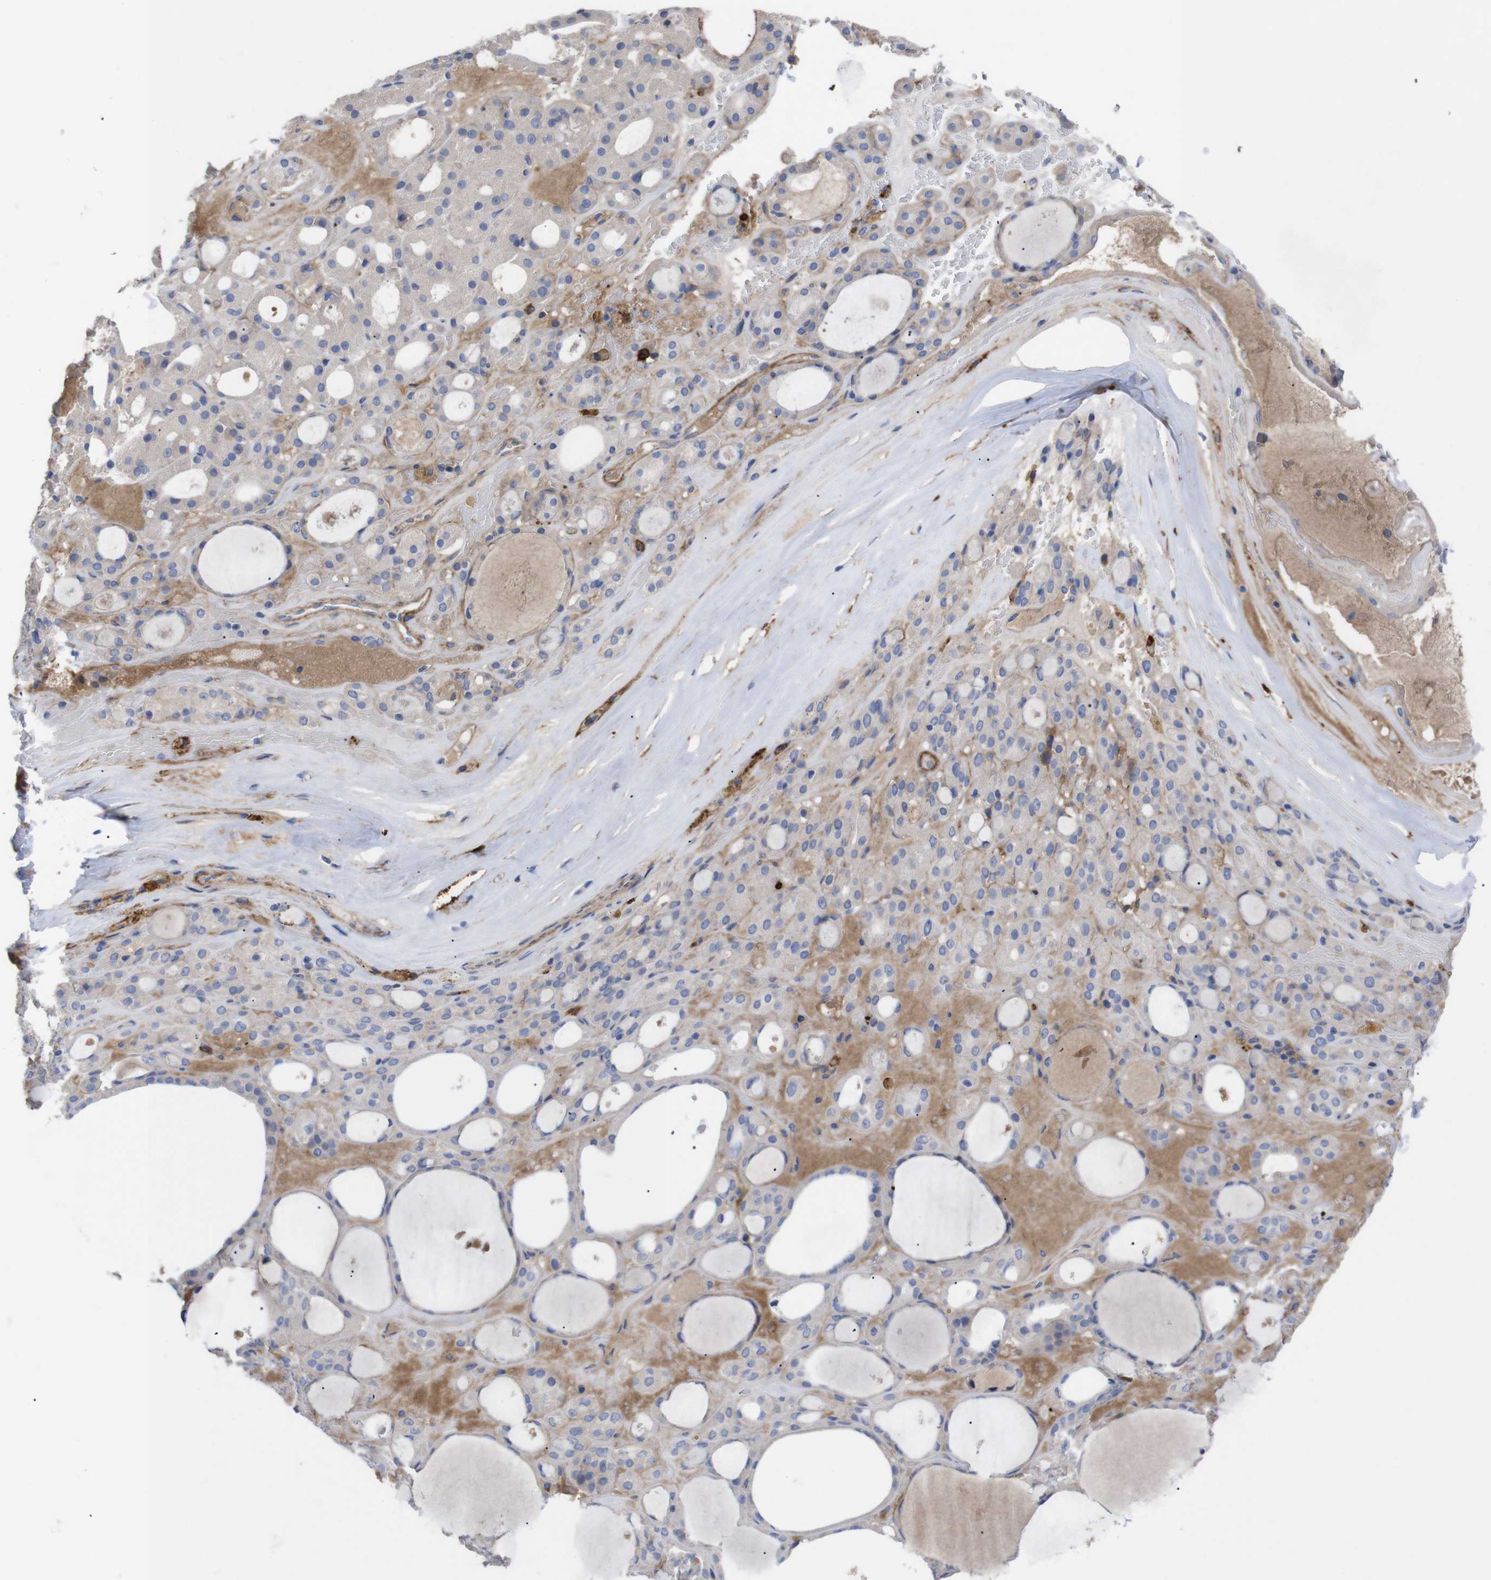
{"staining": {"intensity": "weak", "quantity": "25%-75%", "location": "cytoplasmic/membranous"}, "tissue": "thyroid gland", "cell_type": "Glandular cells", "image_type": "normal", "snomed": [{"axis": "morphology", "description": "Normal tissue, NOS"}, {"axis": "morphology", "description": "Carcinoma, NOS"}, {"axis": "topography", "description": "Thyroid gland"}], "caption": "Brown immunohistochemical staining in unremarkable thyroid gland exhibits weak cytoplasmic/membranous staining in about 25%-75% of glandular cells. The protein is shown in brown color, while the nuclei are stained blue.", "gene": "C5AR1", "patient": {"sex": "female", "age": 86}}